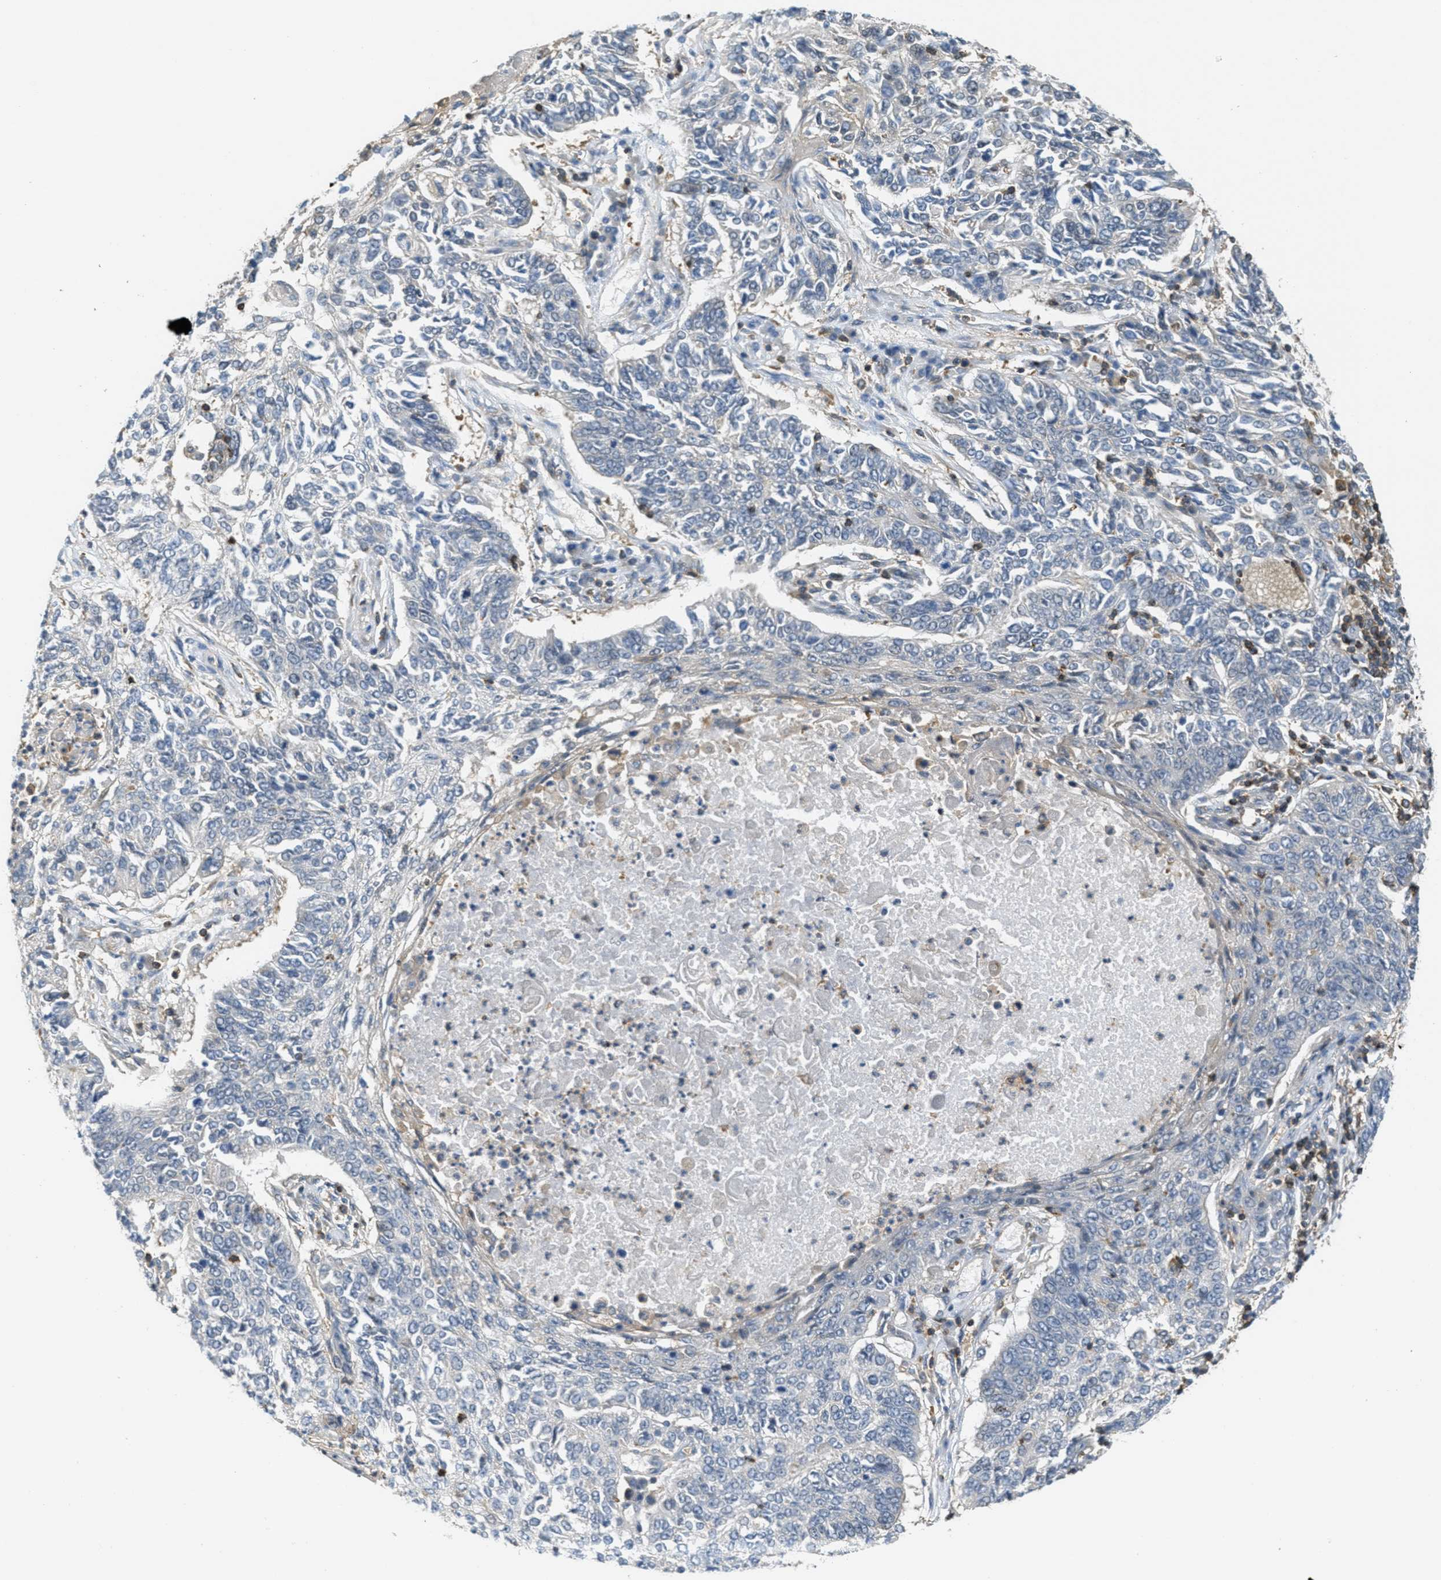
{"staining": {"intensity": "negative", "quantity": "none", "location": "none"}, "tissue": "lung cancer", "cell_type": "Tumor cells", "image_type": "cancer", "snomed": [{"axis": "morphology", "description": "Normal tissue, NOS"}, {"axis": "morphology", "description": "Squamous cell carcinoma, NOS"}, {"axis": "topography", "description": "Cartilage tissue"}, {"axis": "topography", "description": "Bronchus"}, {"axis": "topography", "description": "Lung"}], "caption": "Squamous cell carcinoma (lung) was stained to show a protein in brown. There is no significant positivity in tumor cells.", "gene": "GRIK2", "patient": {"sex": "female", "age": 49}}